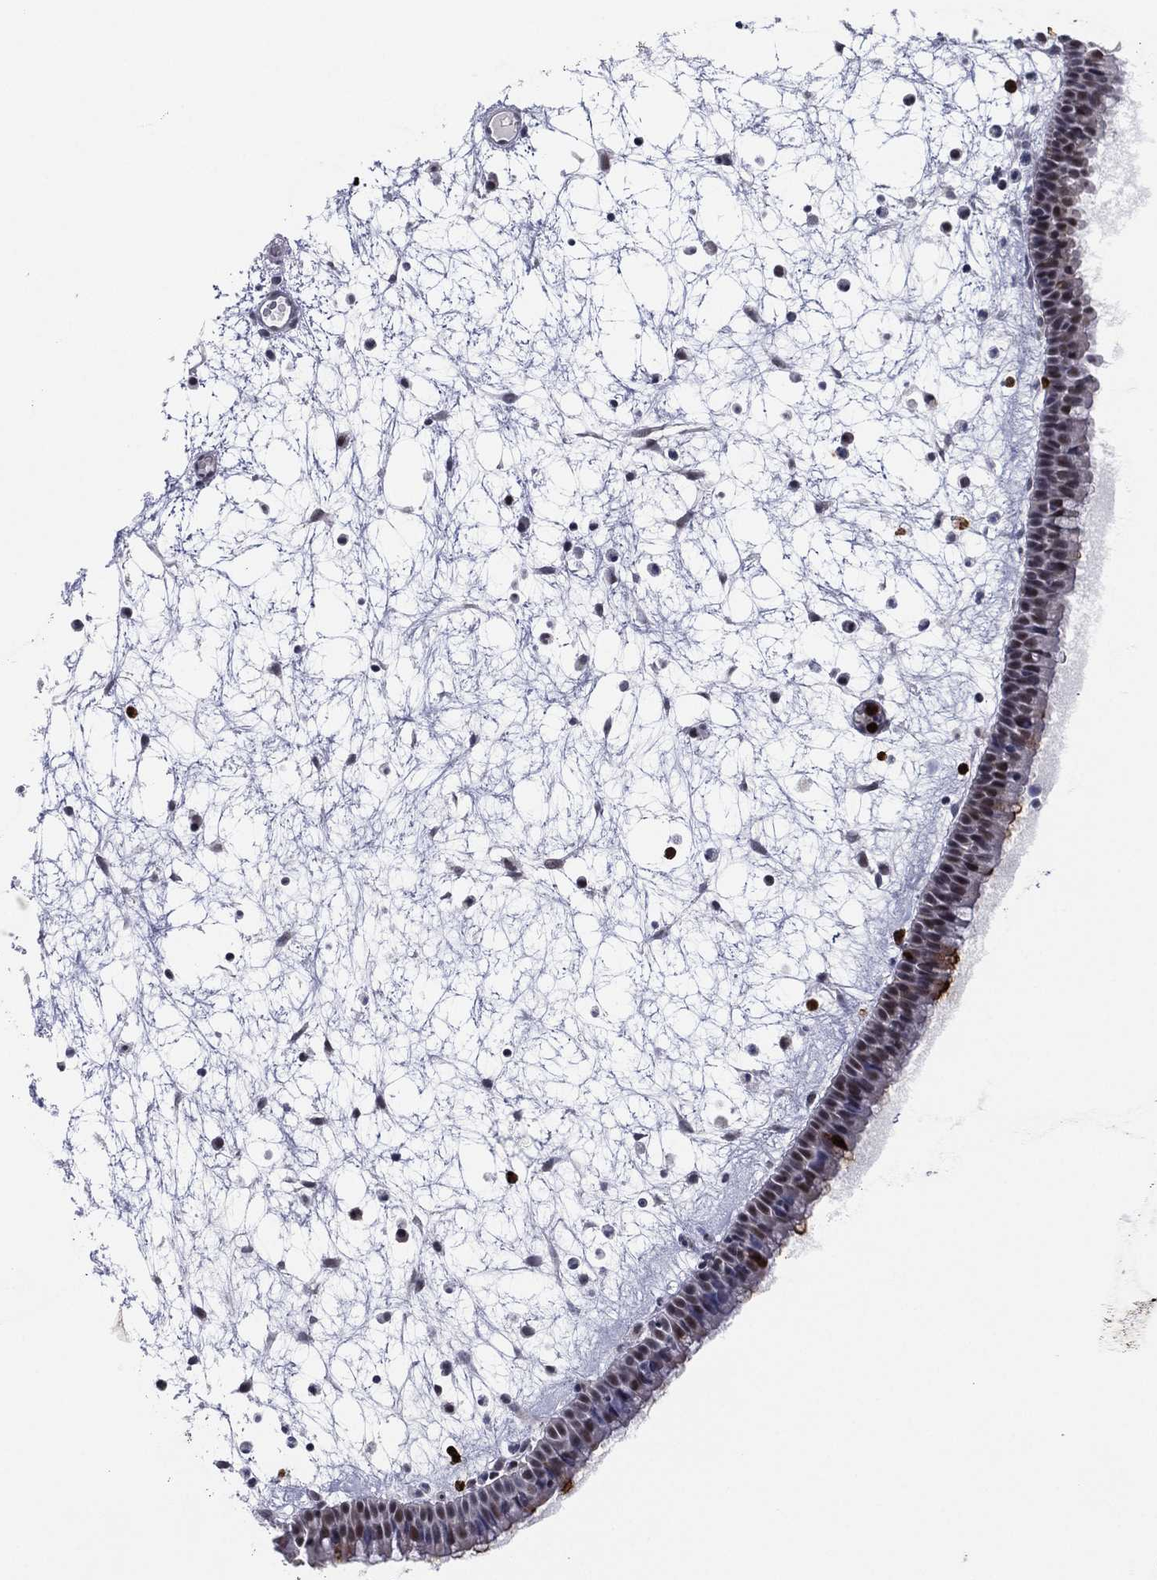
{"staining": {"intensity": "moderate", "quantity": "<25%", "location": "cytoplasmic/membranous"}, "tissue": "nasopharynx", "cell_type": "Respiratory epithelial cells", "image_type": "normal", "snomed": [{"axis": "morphology", "description": "Normal tissue, NOS"}, {"axis": "topography", "description": "Nasopharynx"}], "caption": "DAB immunohistochemical staining of unremarkable nasopharynx reveals moderate cytoplasmic/membranous protein expression in approximately <25% of respiratory epithelial cells. (Brightfield microscopy of DAB IHC at high magnification).", "gene": "CD177", "patient": {"sex": "male", "age": 58}}